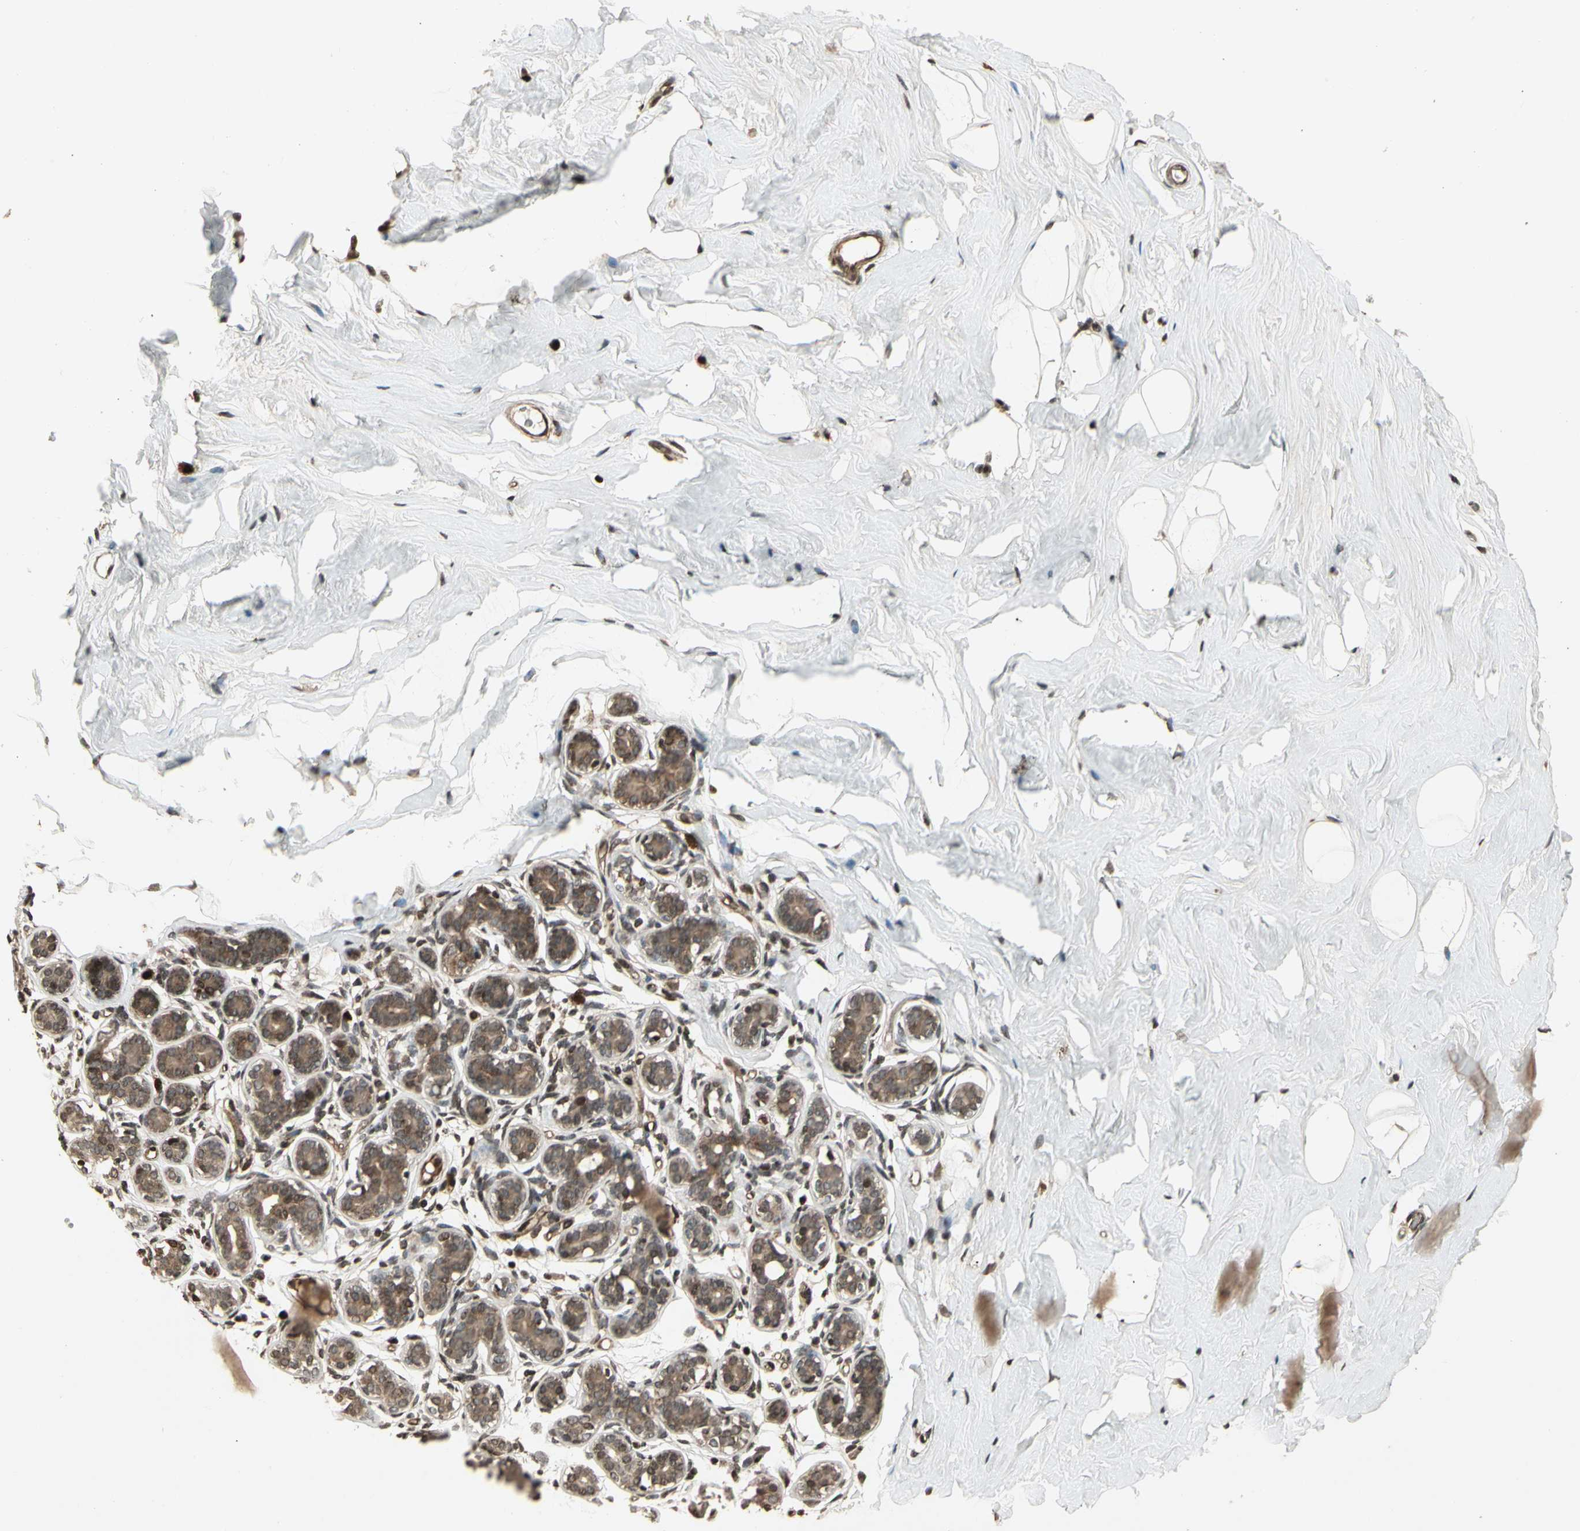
{"staining": {"intensity": "negative", "quantity": "none", "location": "none"}, "tissue": "breast", "cell_type": "Adipocytes", "image_type": "normal", "snomed": [{"axis": "morphology", "description": "Normal tissue, NOS"}, {"axis": "topography", "description": "Breast"}], "caption": "Human breast stained for a protein using immunohistochemistry demonstrates no positivity in adipocytes.", "gene": "GLRX", "patient": {"sex": "female", "age": 75}}